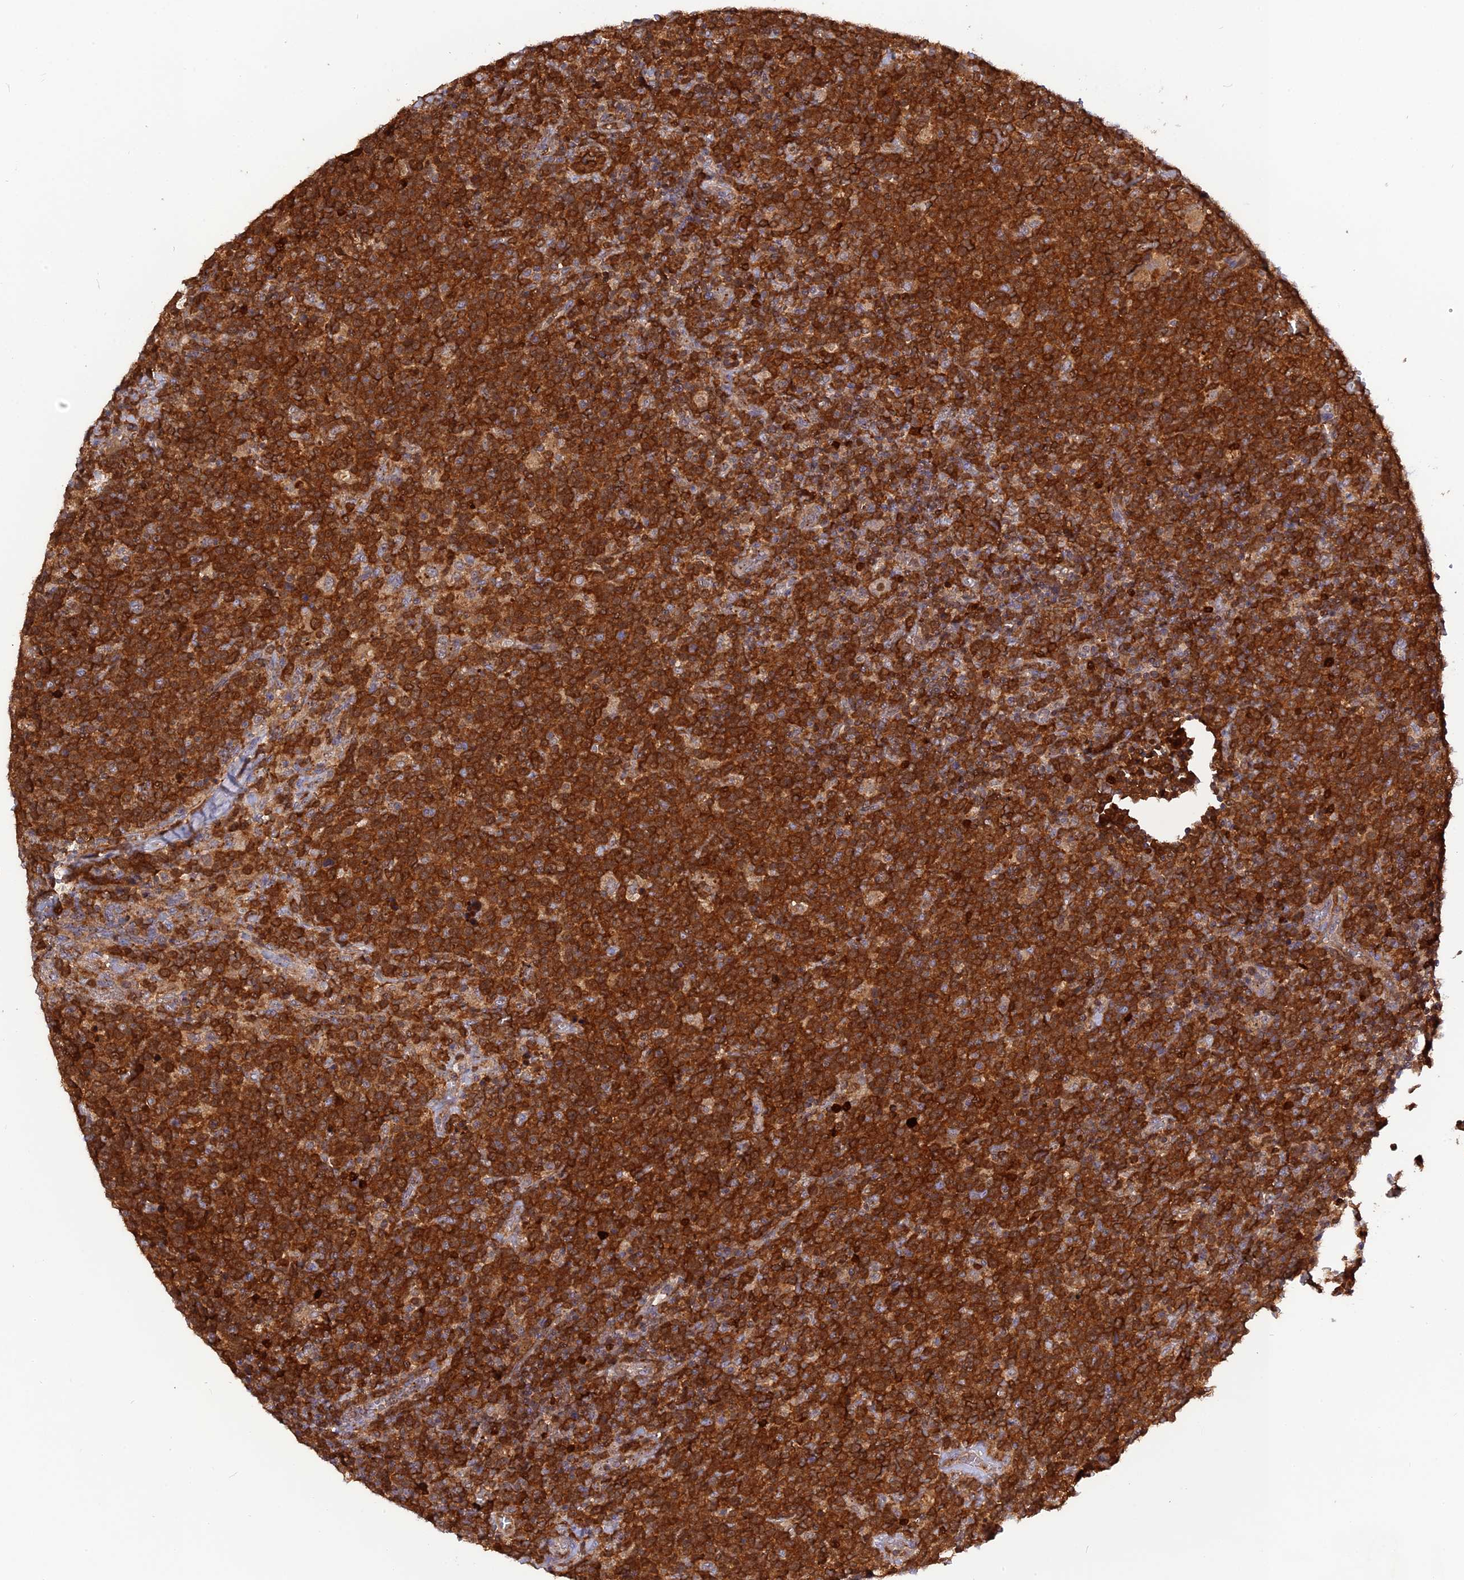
{"staining": {"intensity": "strong", "quantity": ">75%", "location": "cytoplasmic/membranous"}, "tissue": "lymphoma", "cell_type": "Tumor cells", "image_type": "cancer", "snomed": [{"axis": "morphology", "description": "Malignant lymphoma, non-Hodgkin's type, High grade"}, {"axis": "topography", "description": "Lymph node"}], "caption": "IHC staining of lymphoma, which exhibits high levels of strong cytoplasmic/membranous staining in about >75% of tumor cells indicating strong cytoplasmic/membranous protein expression. The staining was performed using DAB (brown) for protein detection and nuclei were counterstained in hematoxylin (blue).", "gene": "RPIA", "patient": {"sex": "male", "age": 61}}